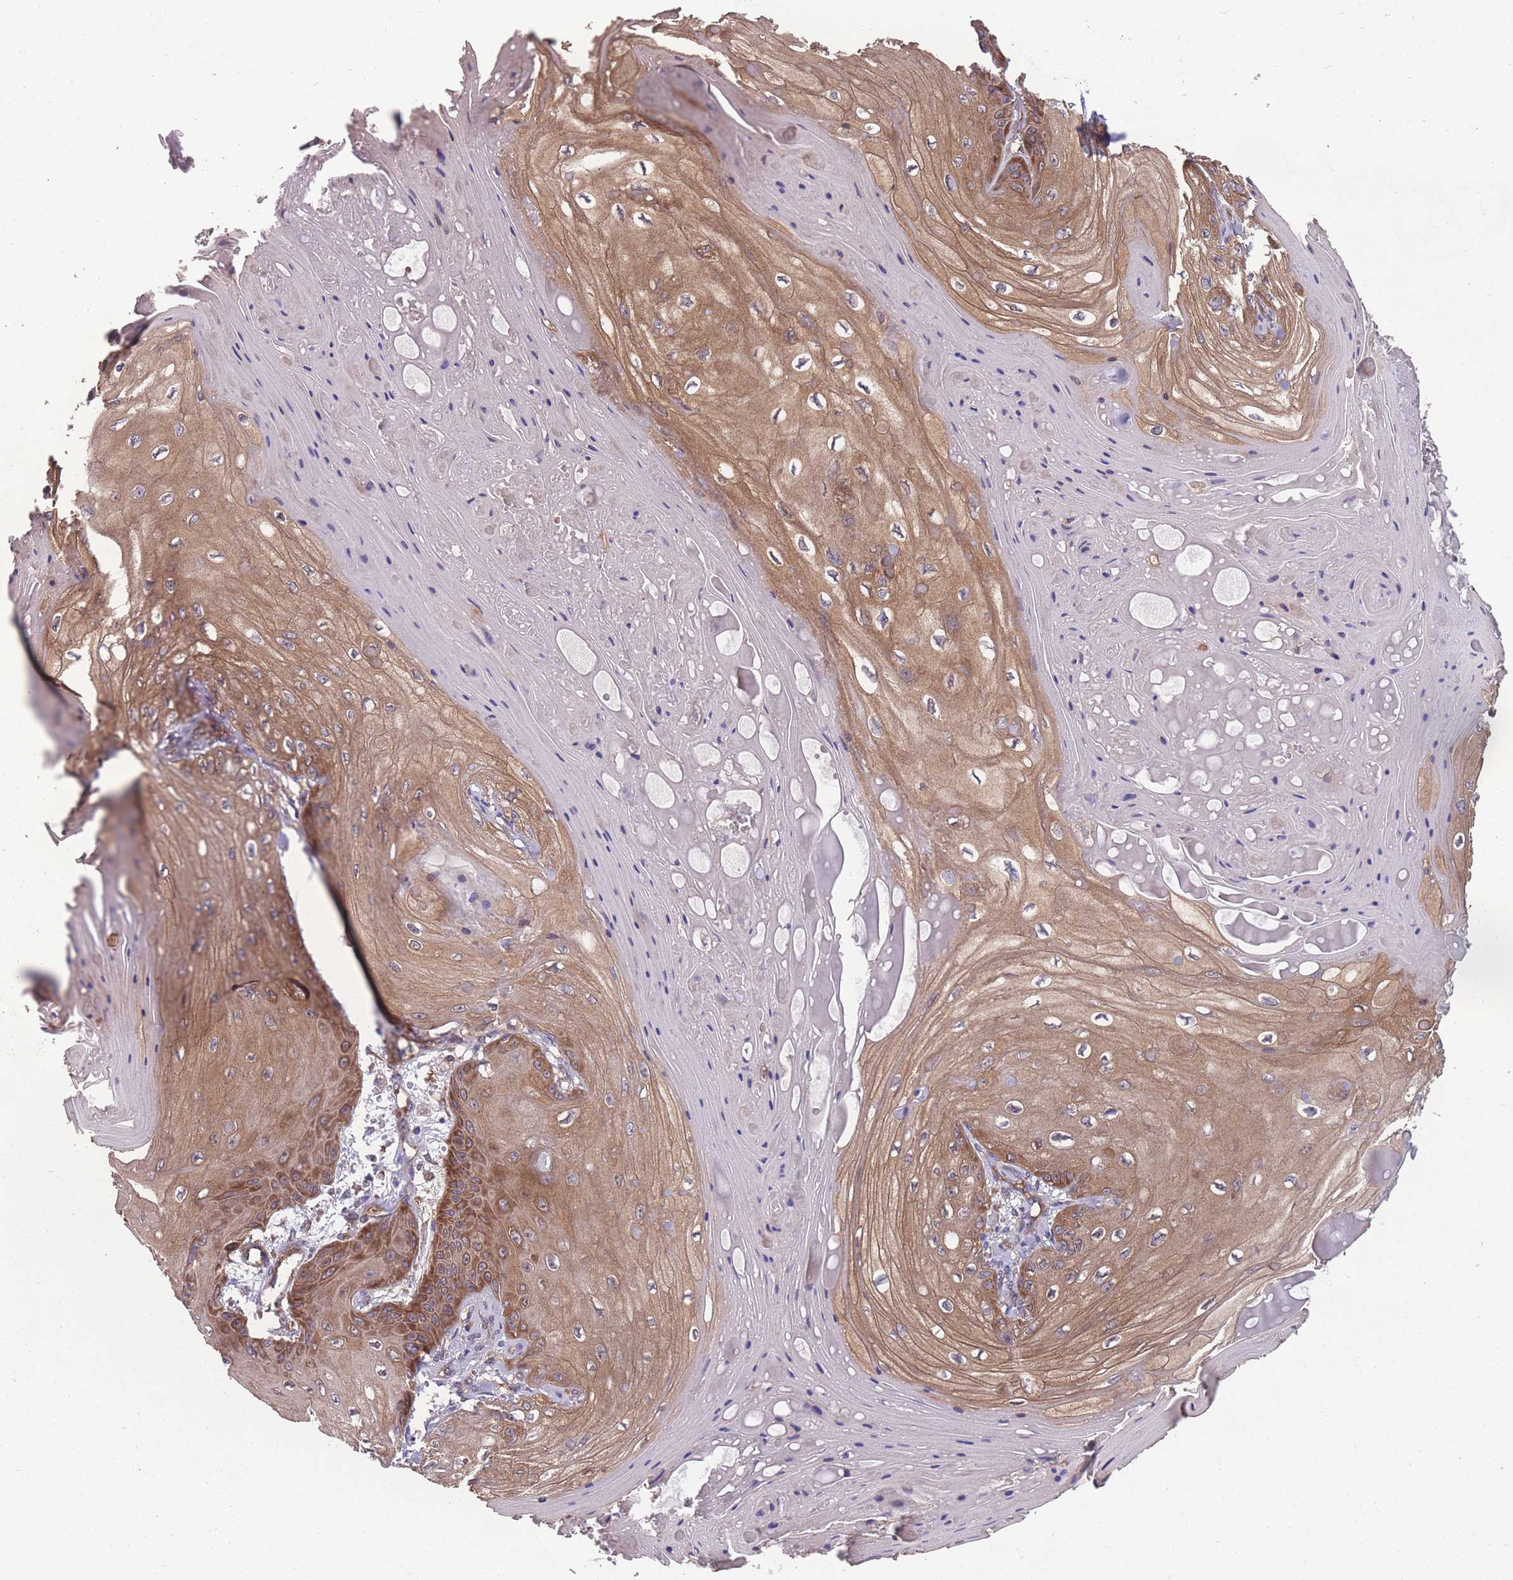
{"staining": {"intensity": "moderate", "quantity": ">75%", "location": "cytoplasmic/membranous"}, "tissue": "skin cancer", "cell_type": "Tumor cells", "image_type": "cancer", "snomed": [{"axis": "morphology", "description": "Squamous cell carcinoma, NOS"}, {"axis": "topography", "description": "Skin"}], "caption": "Protein staining by immunohistochemistry exhibits moderate cytoplasmic/membranous expression in approximately >75% of tumor cells in skin cancer. The protein is stained brown, and the nuclei are stained in blue (DAB (3,3'-diaminobenzidine) IHC with brightfield microscopy, high magnification).", "gene": "ZPR1", "patient": {"sex": "male", "age": 74}}